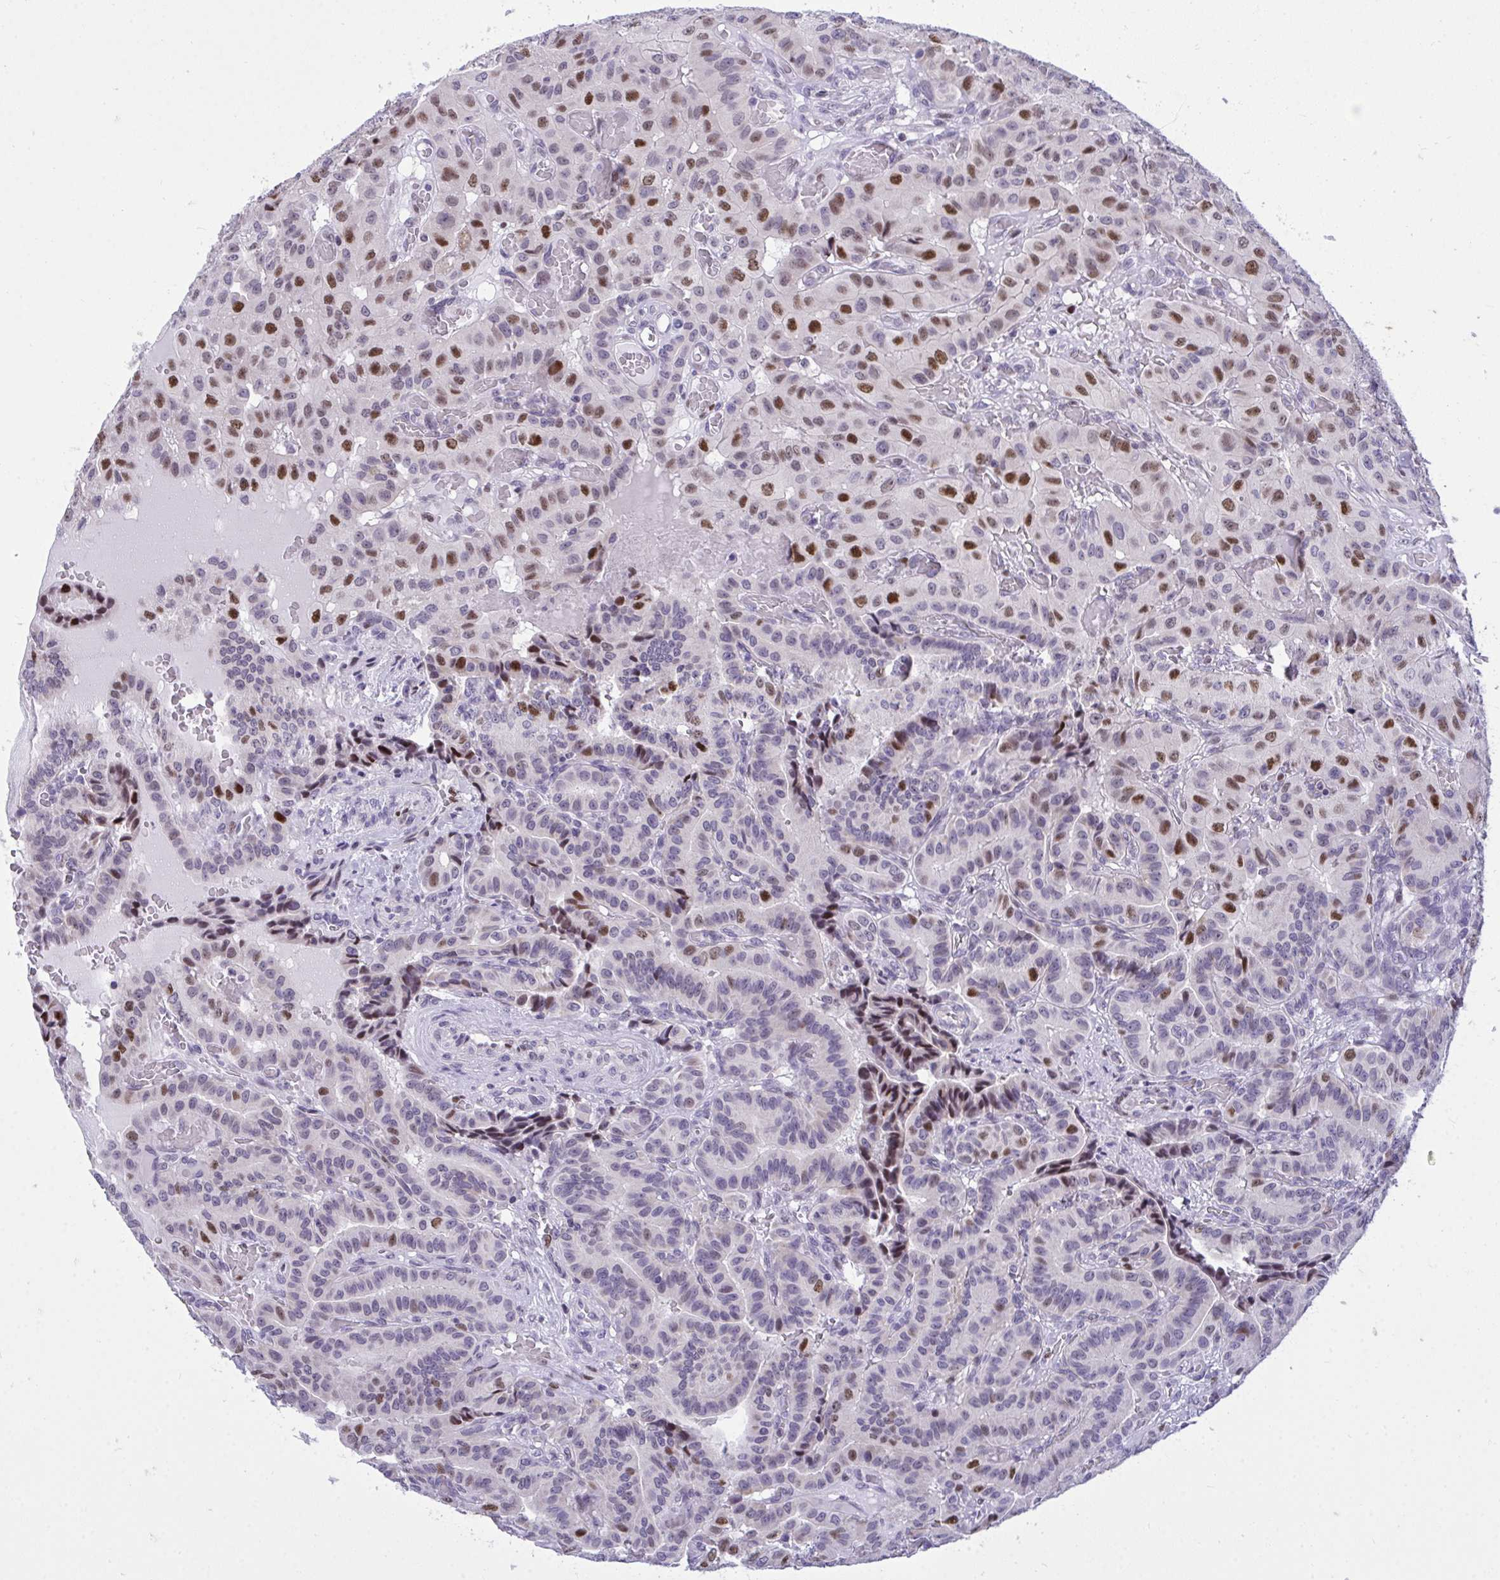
{"staining": {"intensity": "strong", "quantity": "25%-75%", "location": "nuclear"}, "tissue": "thyroid cancer", "cell_type": "Tumor cells", "image_type": "cancer", "snomed": [{"axis": "morphology", "description": "Papillary adenocarcinoma, NOS"}, {"axis": "morphology", "description": "Papillary adenoma metastatic"}, {"axis": "topography", "description": "Thyroid gland"}], "caption": "Protein expression analysis of human papillary adenoma metastatic (thyroid) reveals strong nuclear expression in about 25%-75% of tumor cells.", "gene": "C1QL2", "patient": {"sex": "male", "age": 87}}